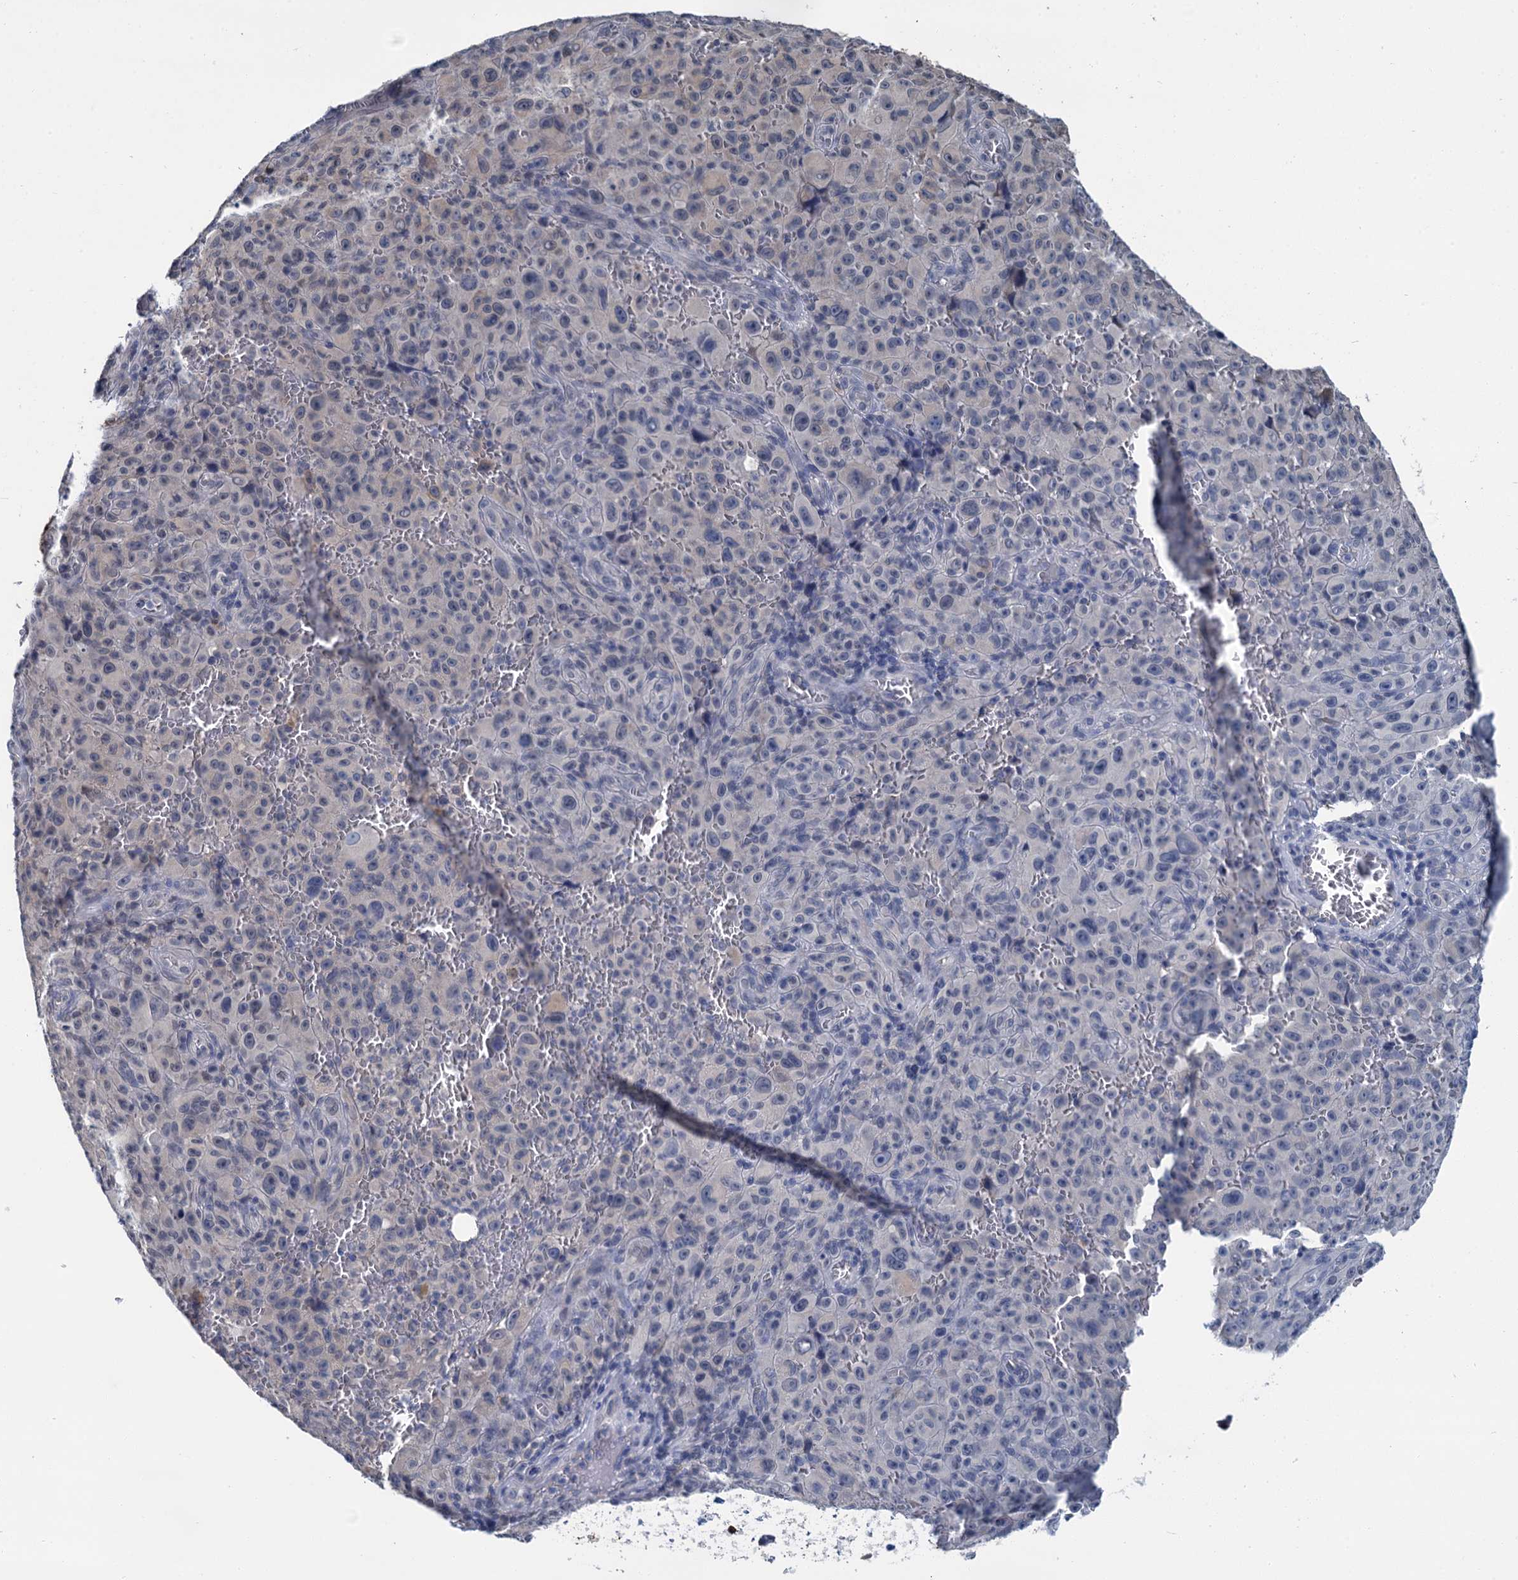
{"staining": {"intensity": "negative", "quantity": "none", "location": "none"}, "tissue": "melanoma", "cell_type": "Tumor cells", "image_type": "cancer", "snomed": [{"axis": "morphology", "description": "Malignant melanoma, NOS"}, {"axis": "topography", "description": "Skin"}], "caption": "Immunohistochemical staining of human melanoma exhibits no significant staining in tumor cells. (Brightfield microscopy of DAB (3,3'-diaminobenzidine) IHC at high magnification).", "gene": "MIOX", "patient": {"sex": "female", "age": 82}}